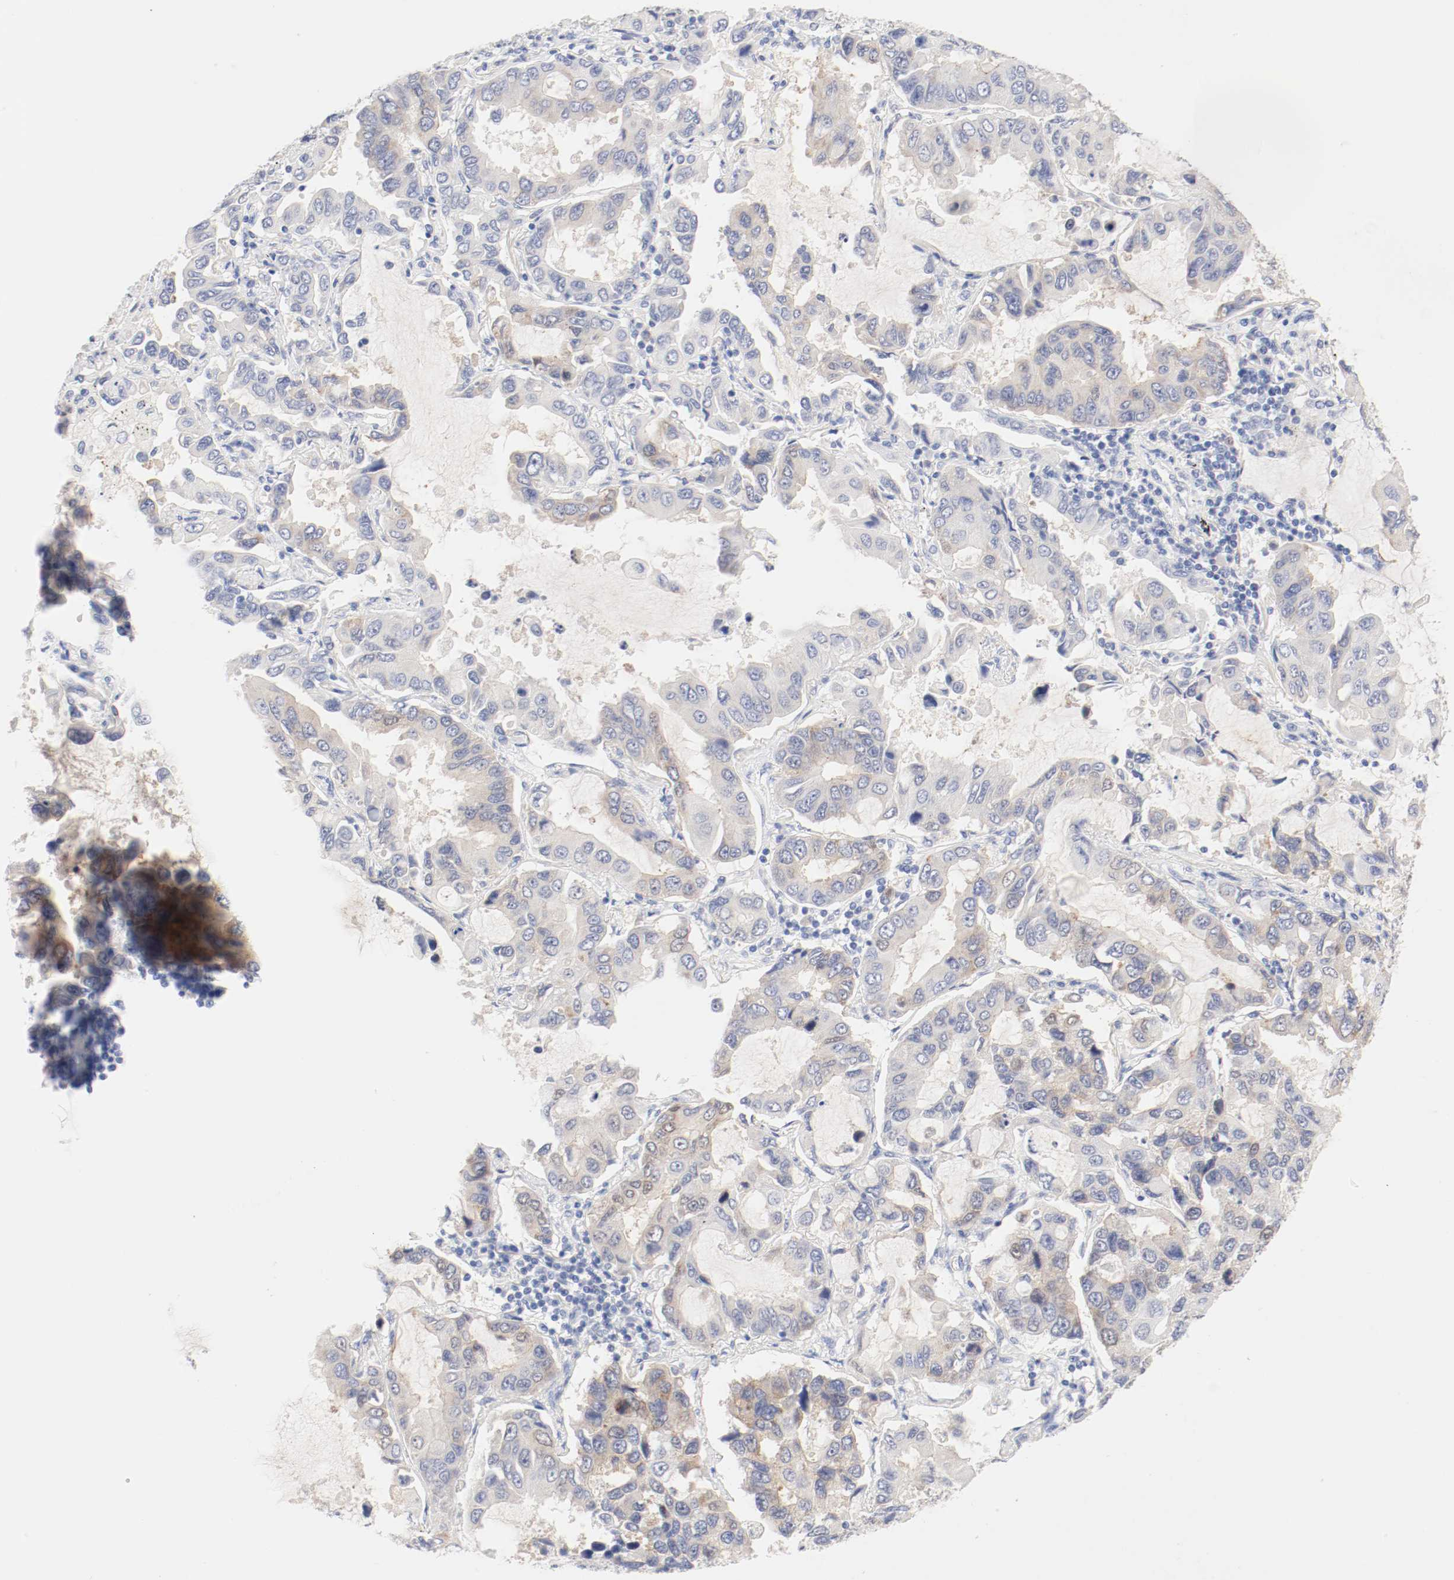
{"staining": {"intensity": "weak", "quantity": "25%-75%", "location": "cytoplasmic/membranous"}, "tissue": "lung cancer", "cell_type": "Tumor cells", "image_type": "cancer", "snomed": [{"axis": "morphology", "description": "Adenocarcinoma, NOS"}, {"axis": "topography", "description": "Lung"}], "caption": "Tumor cells exhibit low levels of weak cytoplasmic/membranous staining in about 25%-75% of cells in lung cancer (adenocarcinoma). (DAB (3,3'-diaminobenzidine) IHC, brown staining for protein, blue staining for nuclei).", "gene": "HOMER1", "patient": {"sex": "male", "age": 64}}